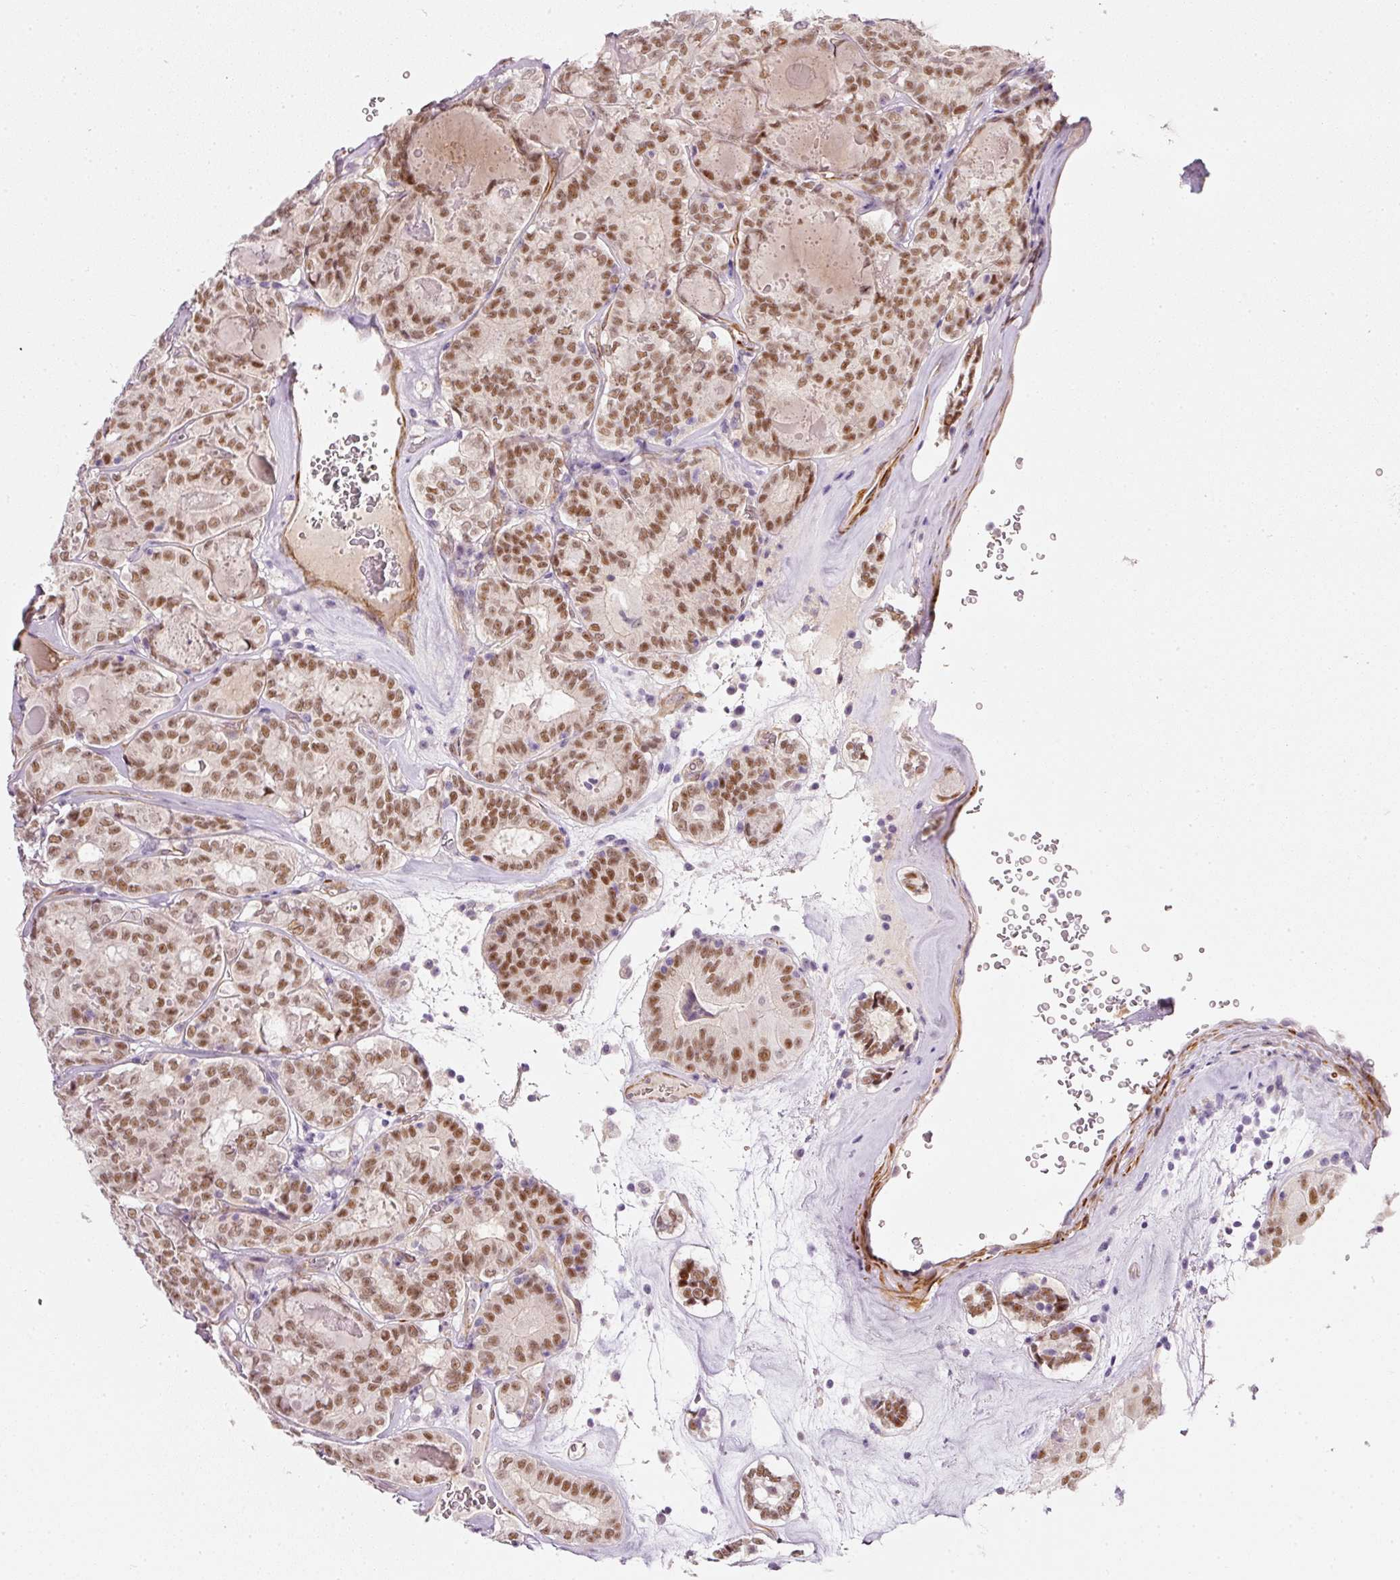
{"staining": {"intensity": "moderate", "quantity": ">75%", "location": "nuclear"}, "tissue": "thyroid cancer", "cell_type": "Tumor cells", "image_type": "cancer", "snomed": [{"axis": "morphology", "description": "Papillary adenocarcinoma, NOS"}, {"axis": "topography", "description": "Thyroid gland"}], "caption": "Immunohistochemical staining of thyroid cancer (papillary adenocarcinoma) demonstrates medium levels of moderate nuclear protein expression in about >75% of tumor cells. (Stains: DAB in brown, nuclei in blue, Microscopy: brightfield microscopy at high magnification).", "gene": "TOGARAM1", "patient": {"sex": "female", "age": 72}}